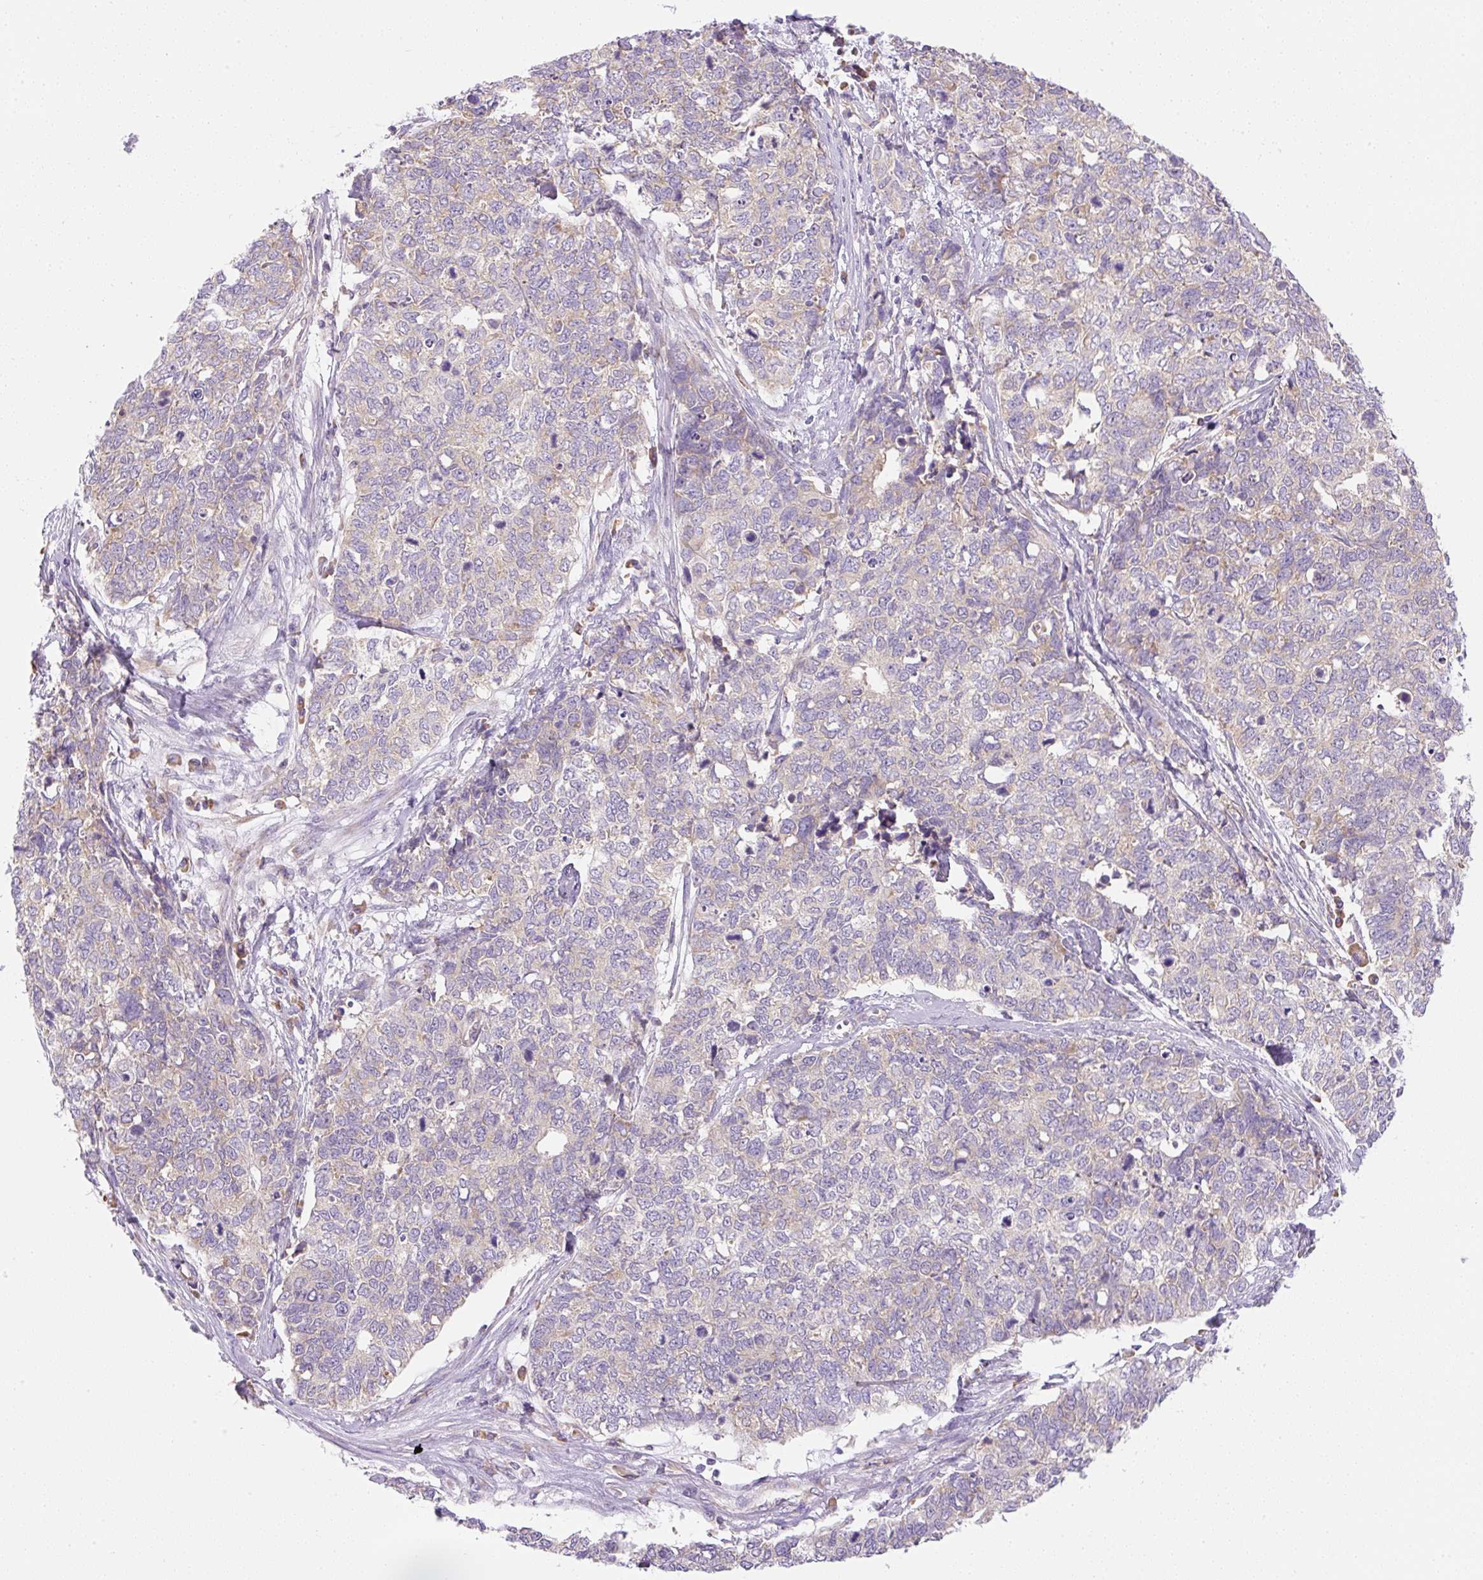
{"staining": {"intensity": "weak", "quantity": "<25%", "location": "cytoplasmic/membranous"}, "tissue": "cervical cancer", "cell_type": "Tumor cells", "image_type": "cancer", "snomed": [{"axis": "morphology", "description": "Squamous cell carcinoma, NOS"}, {"axis": "topography", "description": "Cervix"}], "caption": "DAB immunohistochemical staining of cervical cancer demonstrates no significant positivity in tumor cells.", "gene": "RPL18A", "patient": {"sex": "female", "age": 63}}